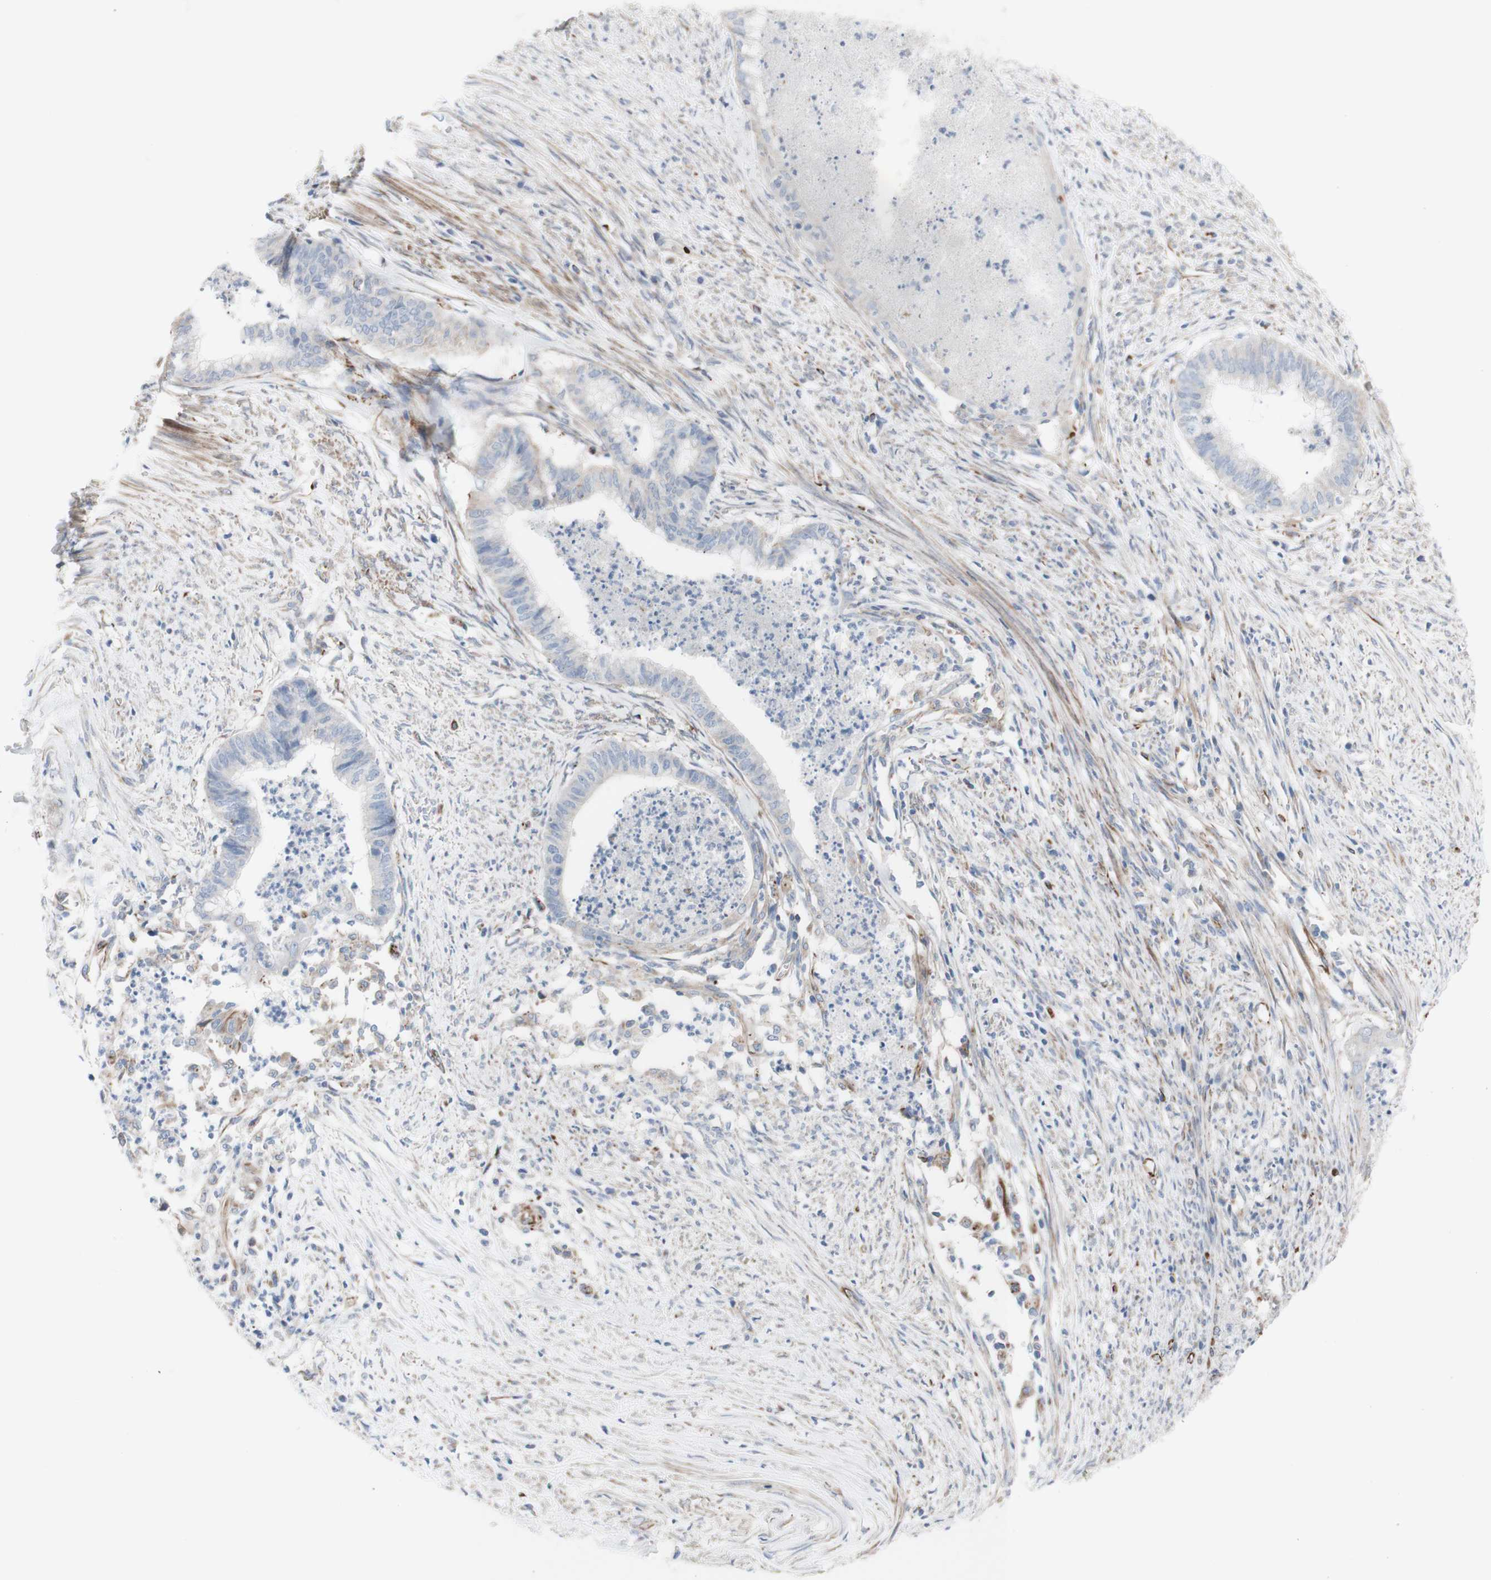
{"staining": {"intensity": "negative", "quantity": "none", "location": "none"}, "tissue": "endometrial cancer", "cell_type": "Tumor cells", "image_type": "cancer", "snomed": [{"axis": "morphology", "description": "Necrosis, NOS"}, {"axis": "morphology", "description": "Adenocarcinoma, NOS"}, {"axis": "topography", "description": "Endometrium"}], "caption": "There is no significant positivity in tumor cells of endometrial adenocarcinoma. The staining was performed using DAB to visualize the protein expression in brown, while the nuclei were stained in blue with hematoxylin (Magnification: 20x).", "gene": "AGPAT5", "patient": {"sex": "female", "age": 79}}